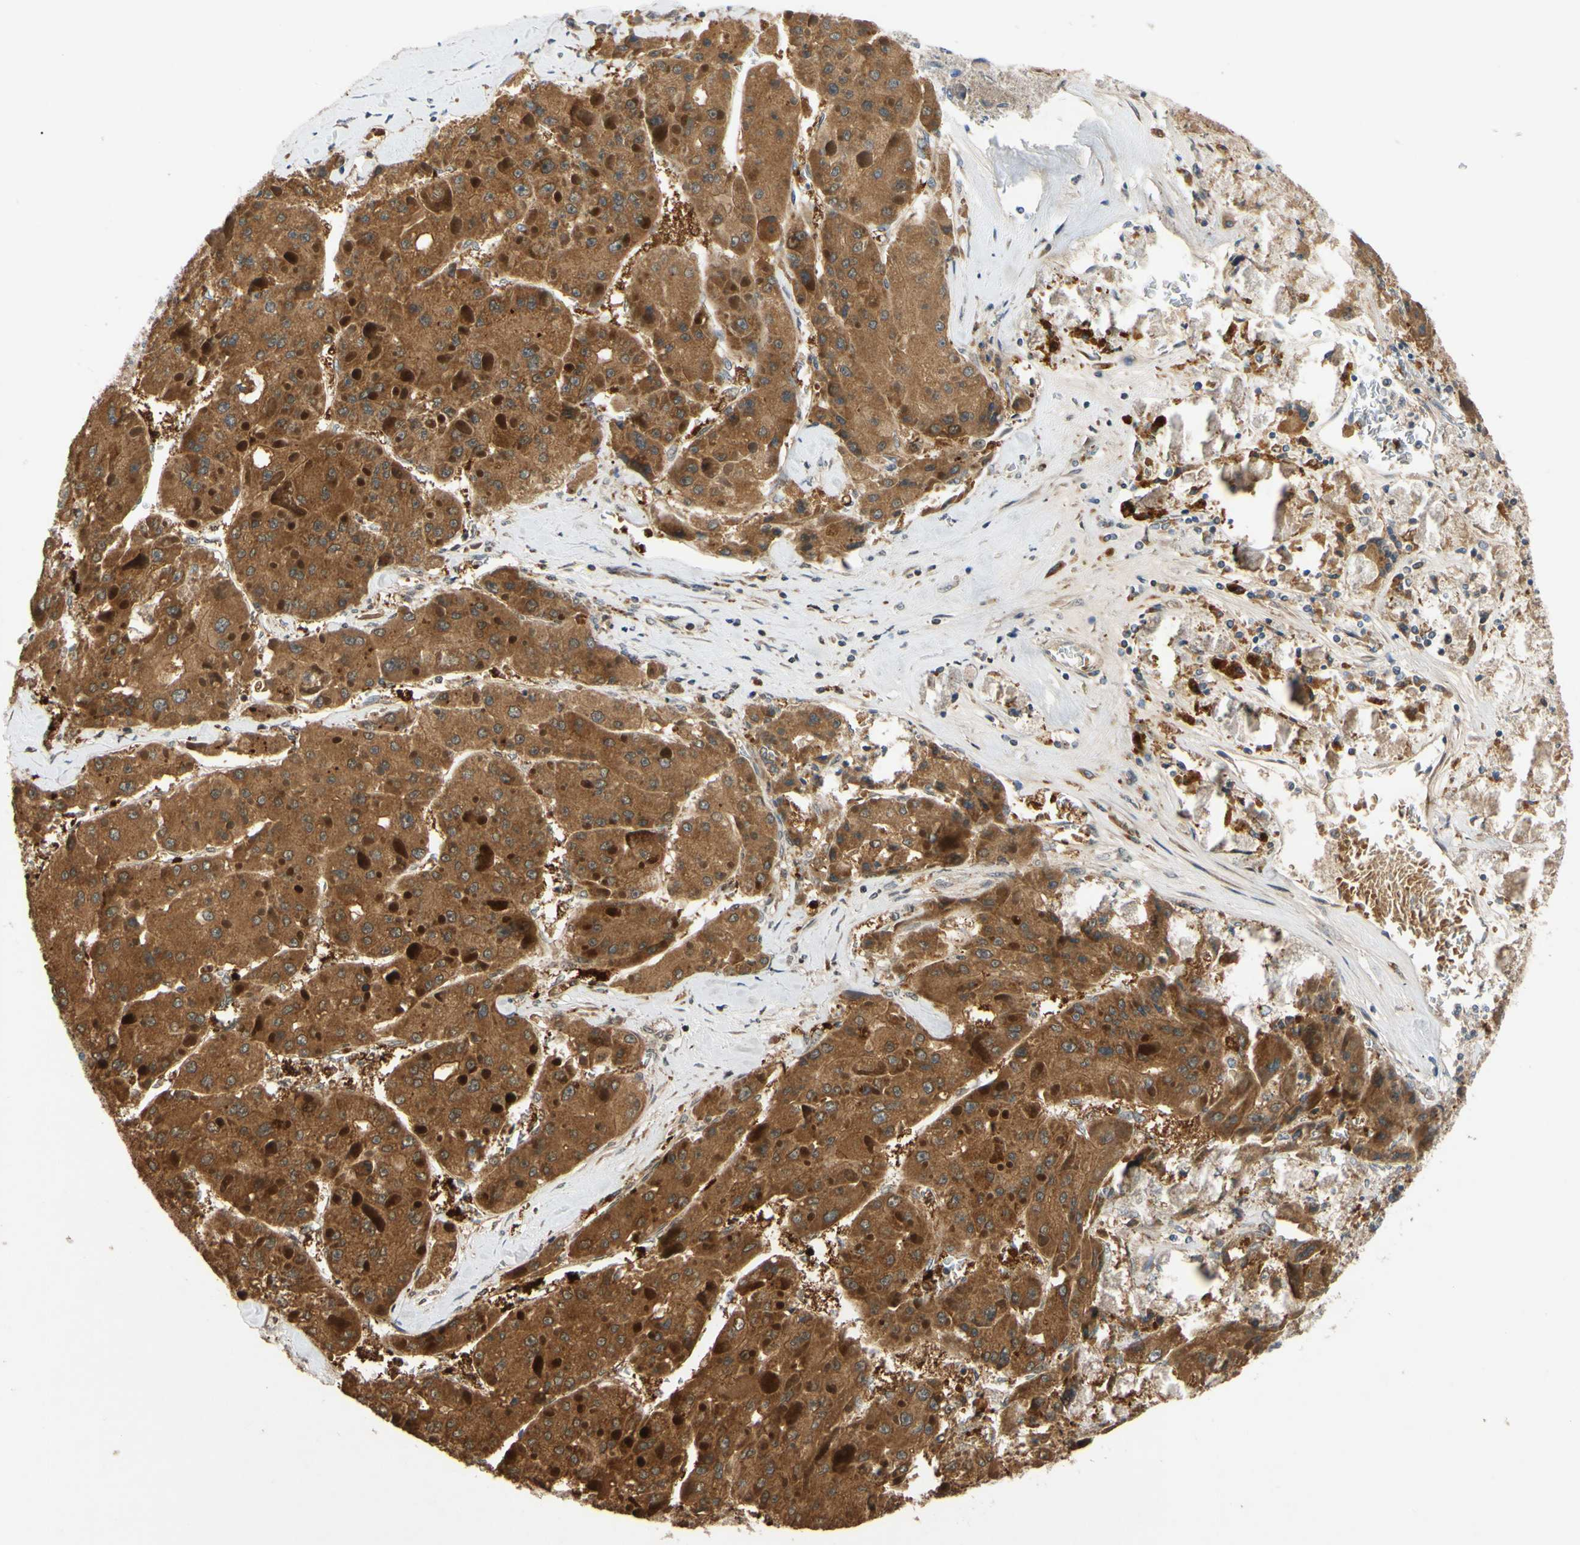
{"staining": {"intensity": "strong", "quantity": ">75%", "location": "cytoplasmic/membranous"}, "tissue": "liver cancer", "cell_type": "Tumor cells", "image_type": "cancer", "snomed": [{"axis": "morphology", "description": "Carcinoma, Hepatocellular, NOS"}, {"axis": "topography", "description": "Liver"}], "caption": "IHC photomicrograph of liver cancer (hepatocellular carcinoma) stained for a protein (brown), which shows high levels of strong cytoplasmic/membranous staining in approximately >75% of tumor cells.", "gene": "MBTPS2", "patient": {"sex": "female", "age": 73}}